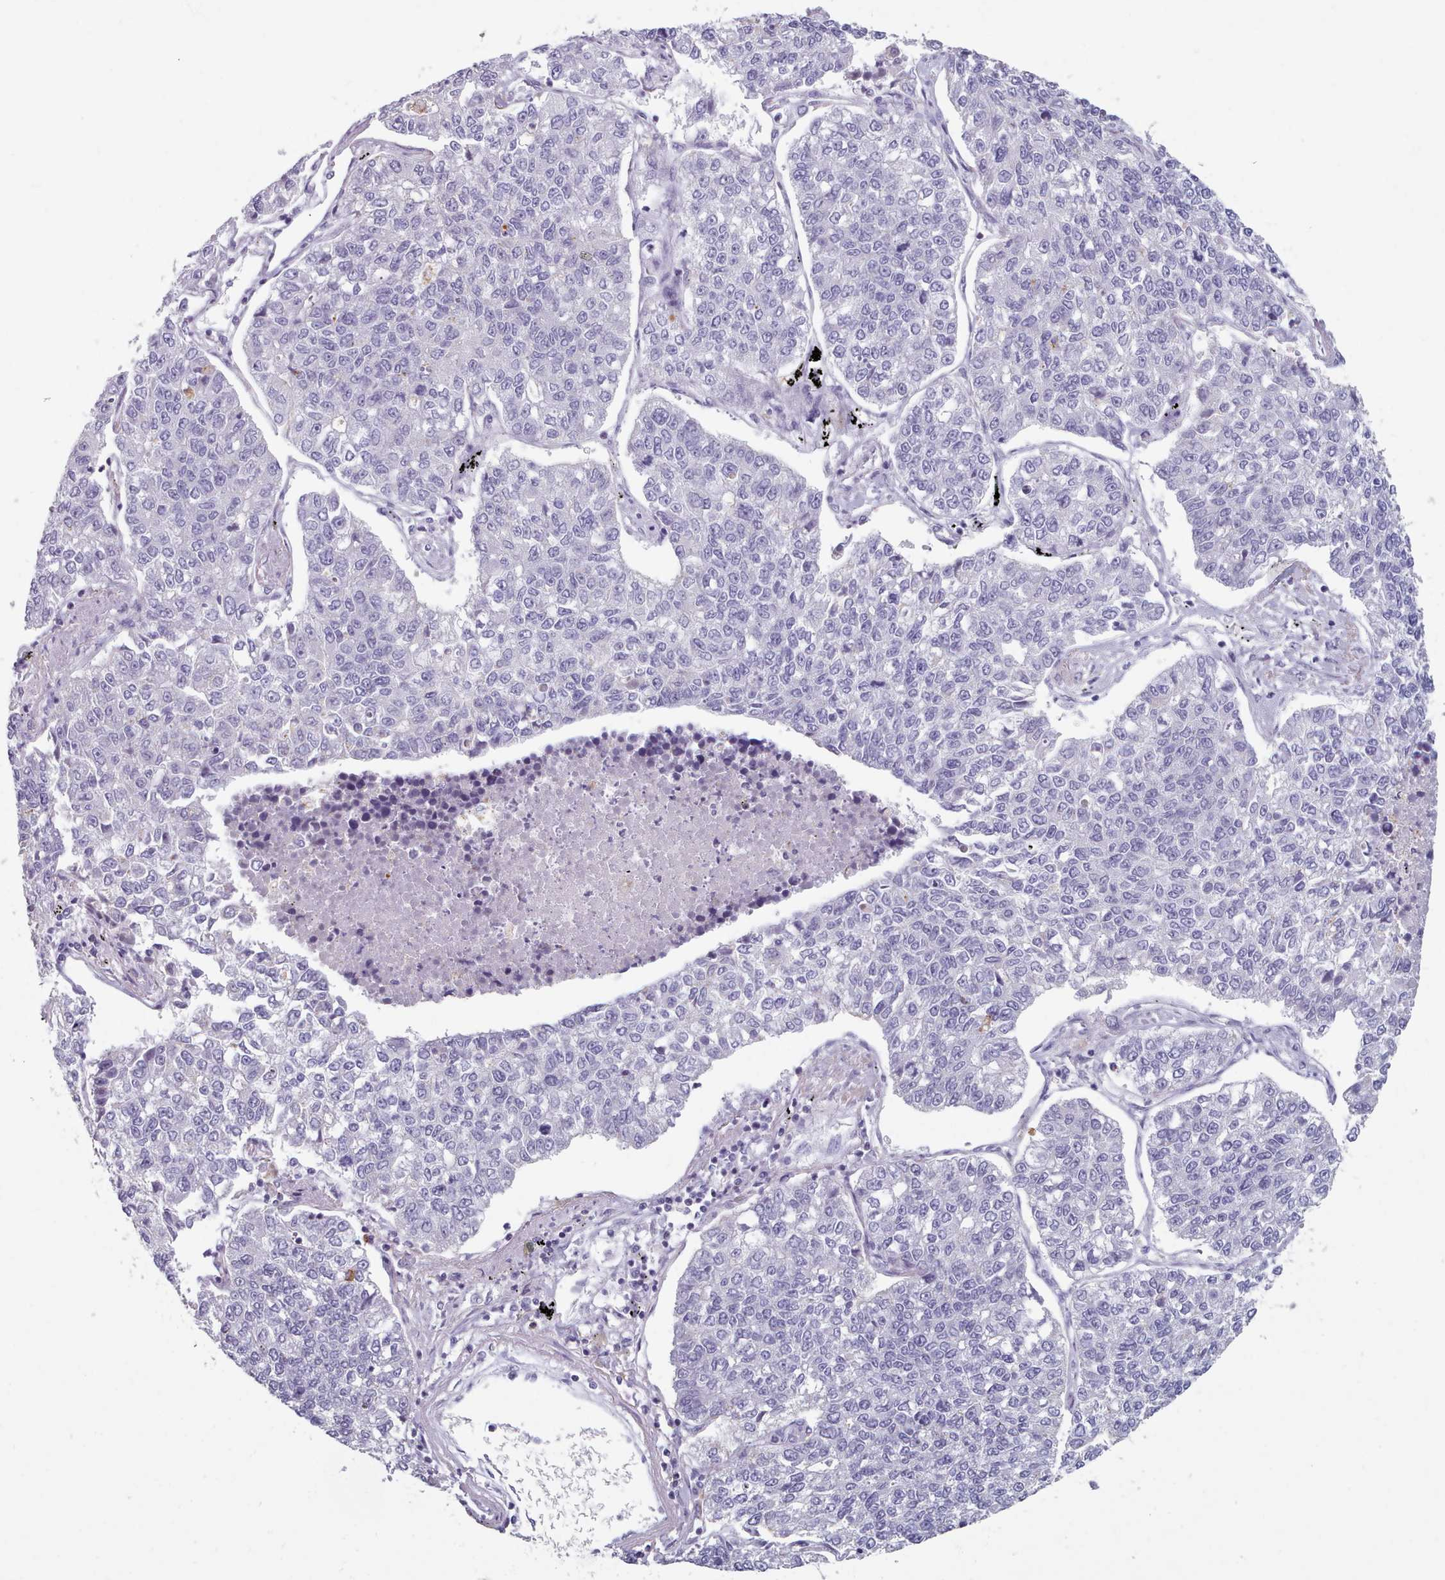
{"staining": {"intensity": "negative", "quantity": "none", "location": "none"}, "tissue": "lung cancer", "cell_type": "Tumor cells", "image_type": "cancer", "snomed": [{"axis": "morphology", "description": "Adenocarcinoma, NOS"}, {"axis": "topography", "description": "Lung"}], "caption": "Photomicrograph shows no protein positivity in tumor cells of lung cancer (adenocarcinoma) tissue. The staining was performed using DAB to visualize the protein expression in brown, while the nuclei were stained in blue with hematoxylin (Magnification: 20x).", "gene": "FAM170B", "patient": {"sex": "male", "age": 49}}